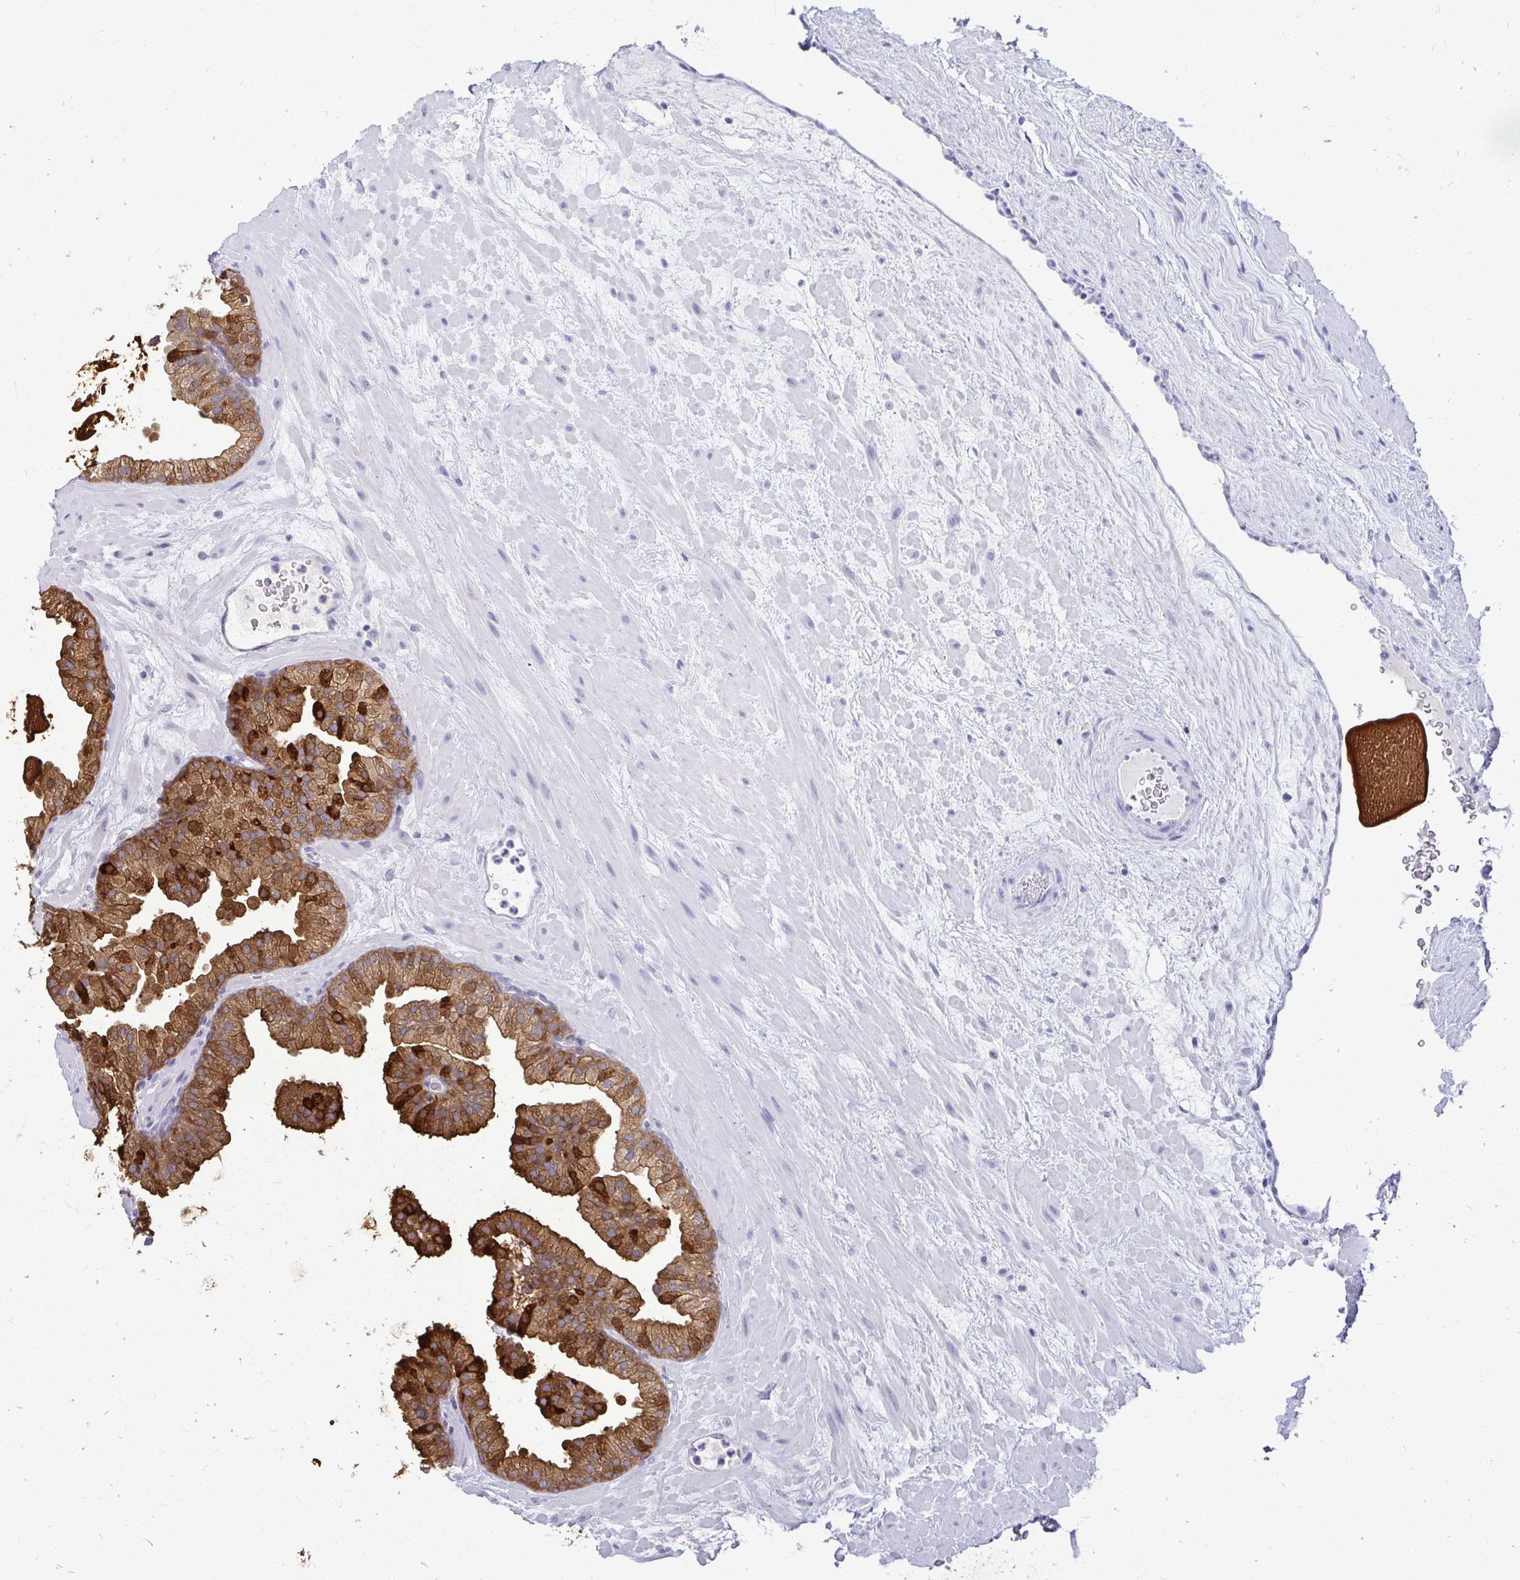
{"staining": {"intensity": "strong", "quantity": ">75%", "location": "cytoplasmic/membranous"}, "tissue": "prostate", "cell_type": "Glandular cells", "image_type": "normal", "snomed": [{"axis": "morphology", "description": "Normal tissue, NOS"}, {"axis": "topography", "description": "Prostate"}, {"axis": "topography", "description": "Peripheral nerve tissue"}], "caption": "Protein expression by IHC reveals strong cytoplasmic/membranous staining in approximately >75% of glandular cells in unremarkable prostate. The protein is shown in brown color, while the nuclei are stained blue.", "gene": "OR10R2", "patient": {"sex": "male", "age": 61}}